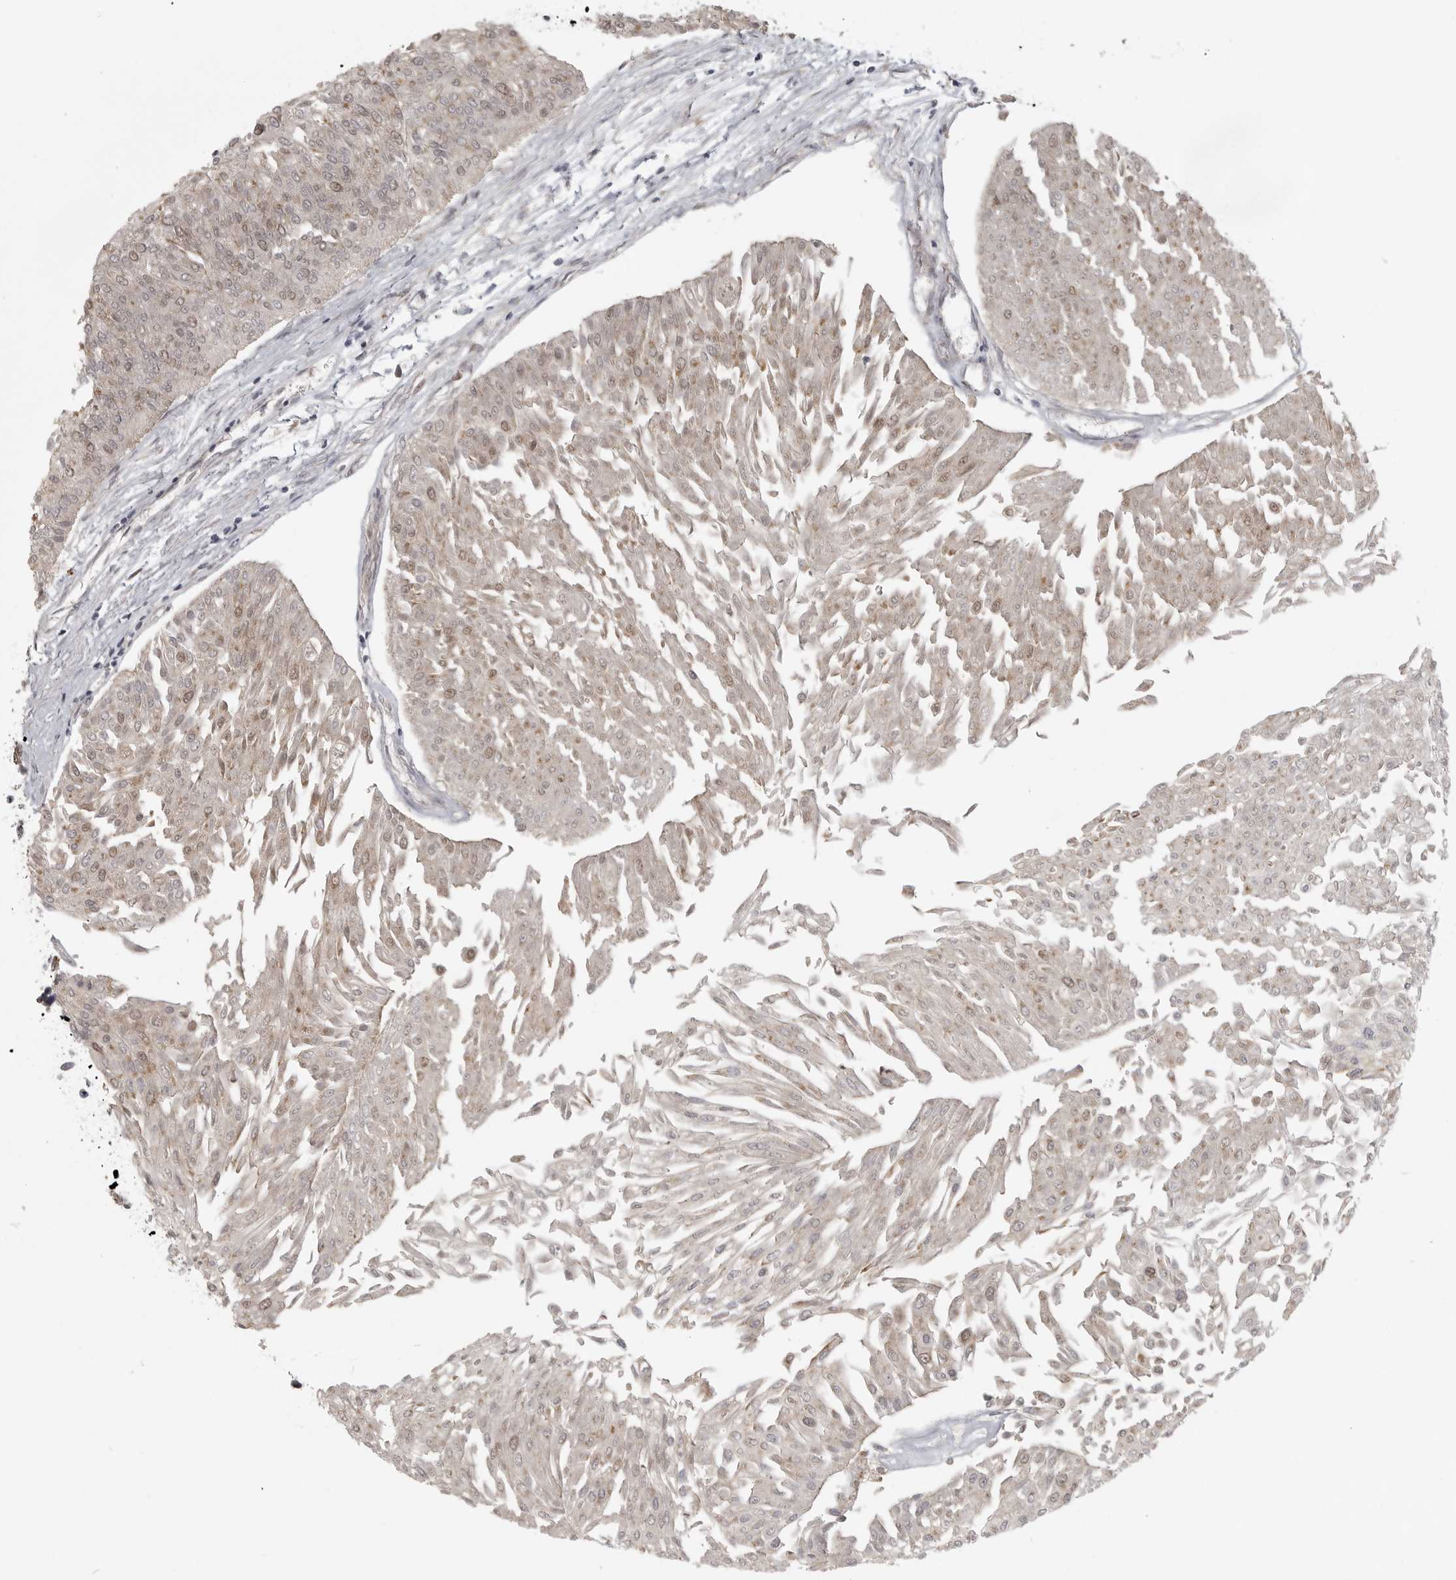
{"staining": {"intensity": "weak", "quantity": "25%-75%", "location": "cytoplasmic/membranous,nuclear"}, "tissue": "urothelial cancer", "cell_type": "Tumor cells", "image_type": "cancer", "snomed": [{"axis": "morphology", "description": "Urothelial carcinoma, Low grade"}, {"axis": "topography", "description": "Urinary bladder"}], "caption": "Immunohistochemical staining of human urothelial cancer demonstrates low levels of weak cytoplasmic/membranous and nuclear expression in approximately 25%-75% of tumor cells.", "gene": "POLE2", "patient": {"sex": "male", "age": 67}}